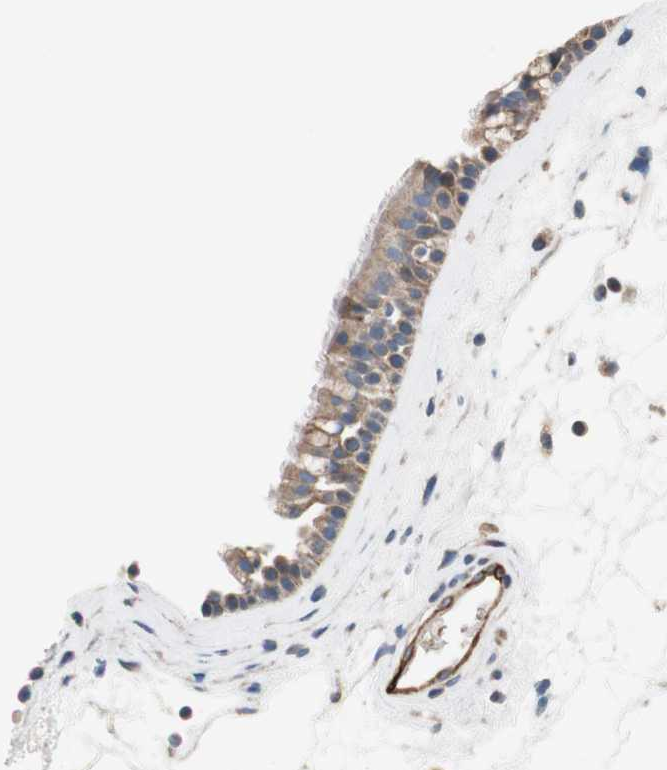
{"staining": {"intensity": "moderate", "quantity": "<25%", "location": "cytoplasmic/membranous"}, "tissue": "nasopharynx", "cell_type": "Respiratory epithelial cells", "image_type": "normal", "snomed": [{"axis": "morphology", "description": "Normal tissue, NOS"}, {"axis": "morphology", "description": "Inflammation, NOS"}, {"axis": "topography", "description": "Nasopharynx"}], "caption": "High-power microscopy captured an immunohistochemistry image of normal nasopharynx, revealing moderate cytoplasmic/membranous positivity in about <25% of respiratory epithelial cells.", "gene": "ALPL", "patient": {"sex": "male", "age": 48}}